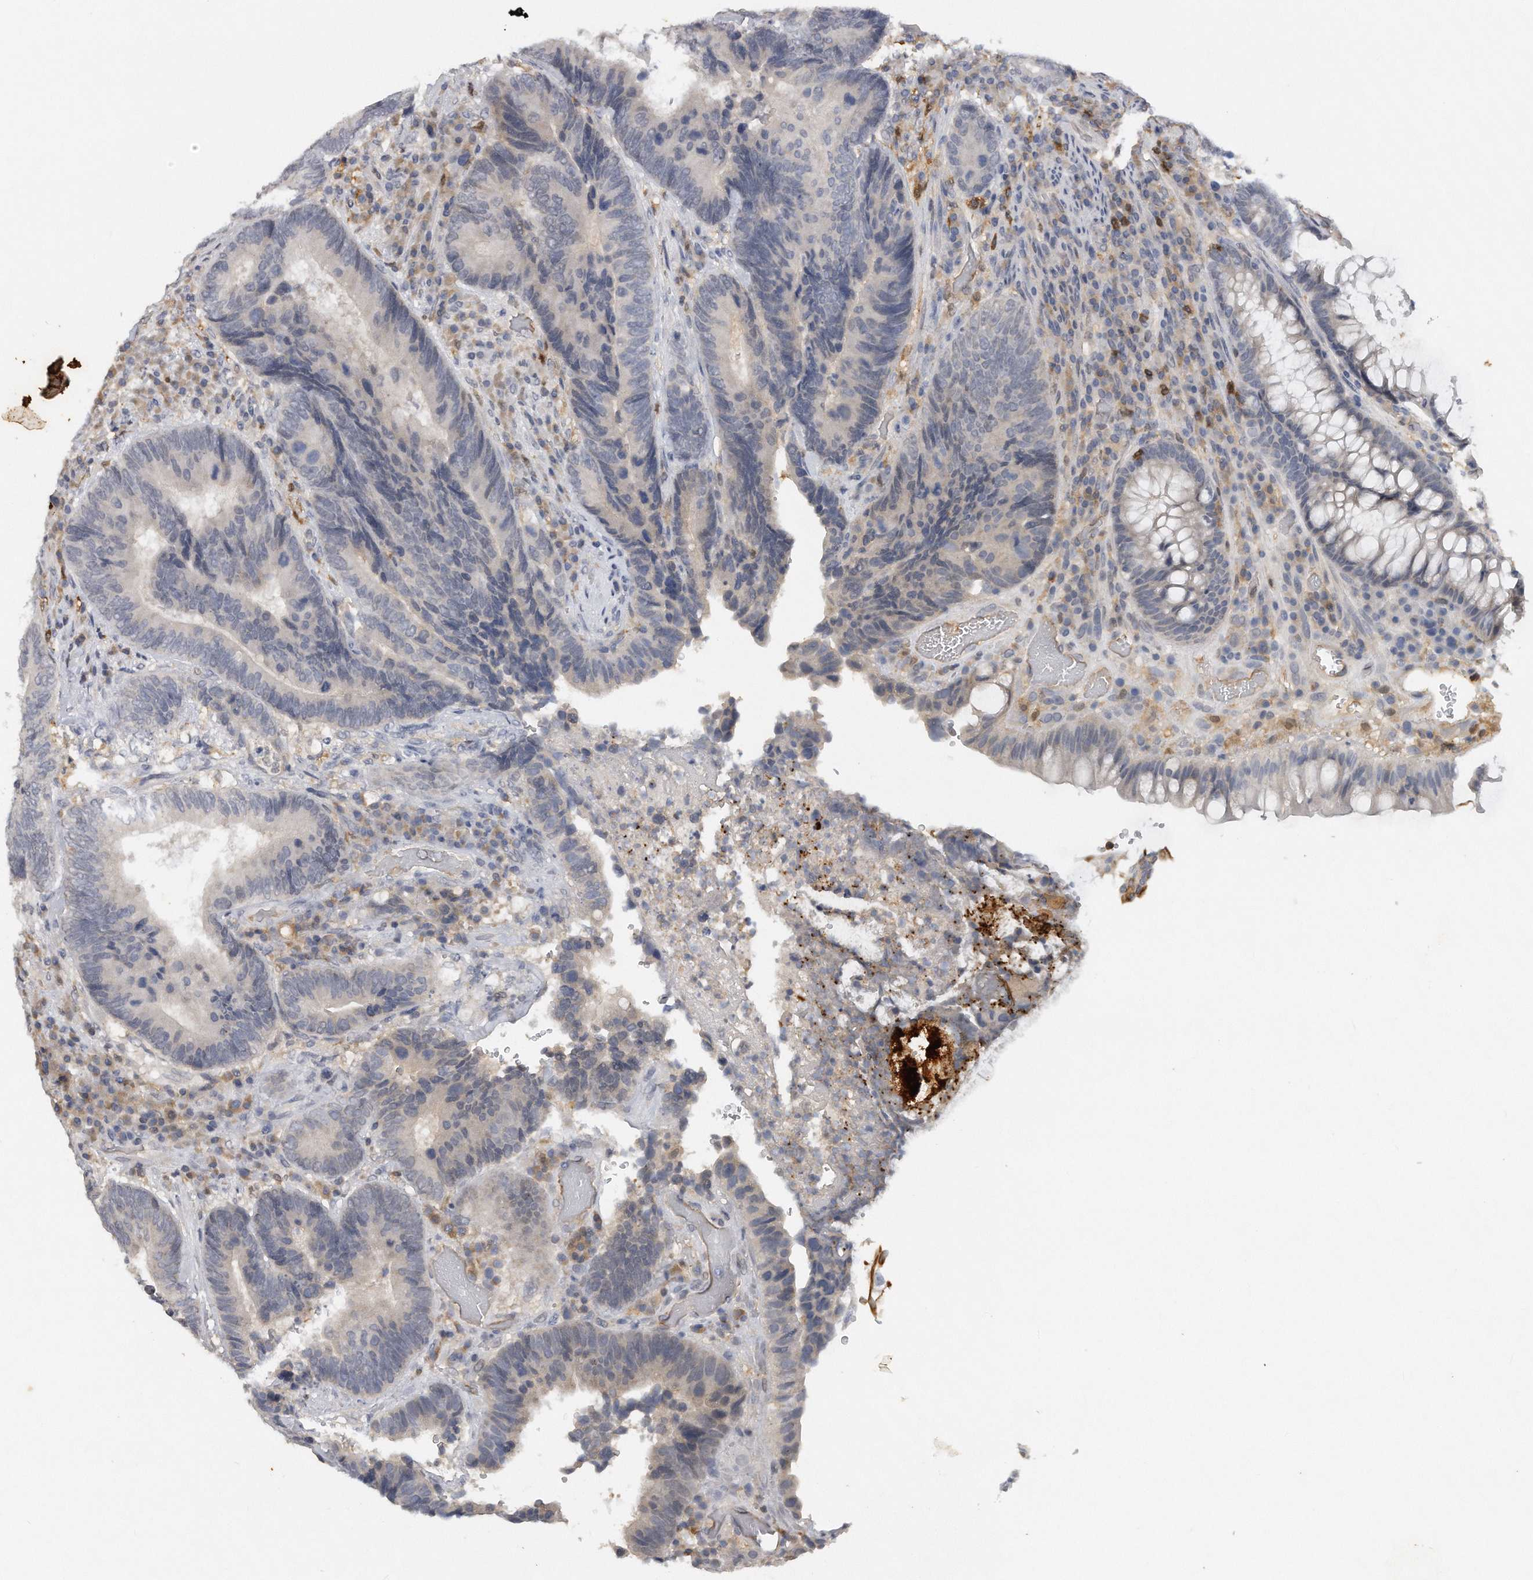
{"staining": {"intensity": "negative", "quantity": "none", "location": "none"}, "tissue": "colorectal cancer", "cell_type": "Tumor cells", "image_type": "cancer", "snomed": [{"axis": "morphology", "description": "Adenocarcinoma, NOS"}, {"axis": "topography", "description": "Rectum"}], "caption": "Immunohistochemistry image of human adenocarcinoma (colorectal) stained for a protein (brown), which shows no staining in tumor cells.", "gene": "CAMK1", "patient": {"sex": "female", "age": 89}}